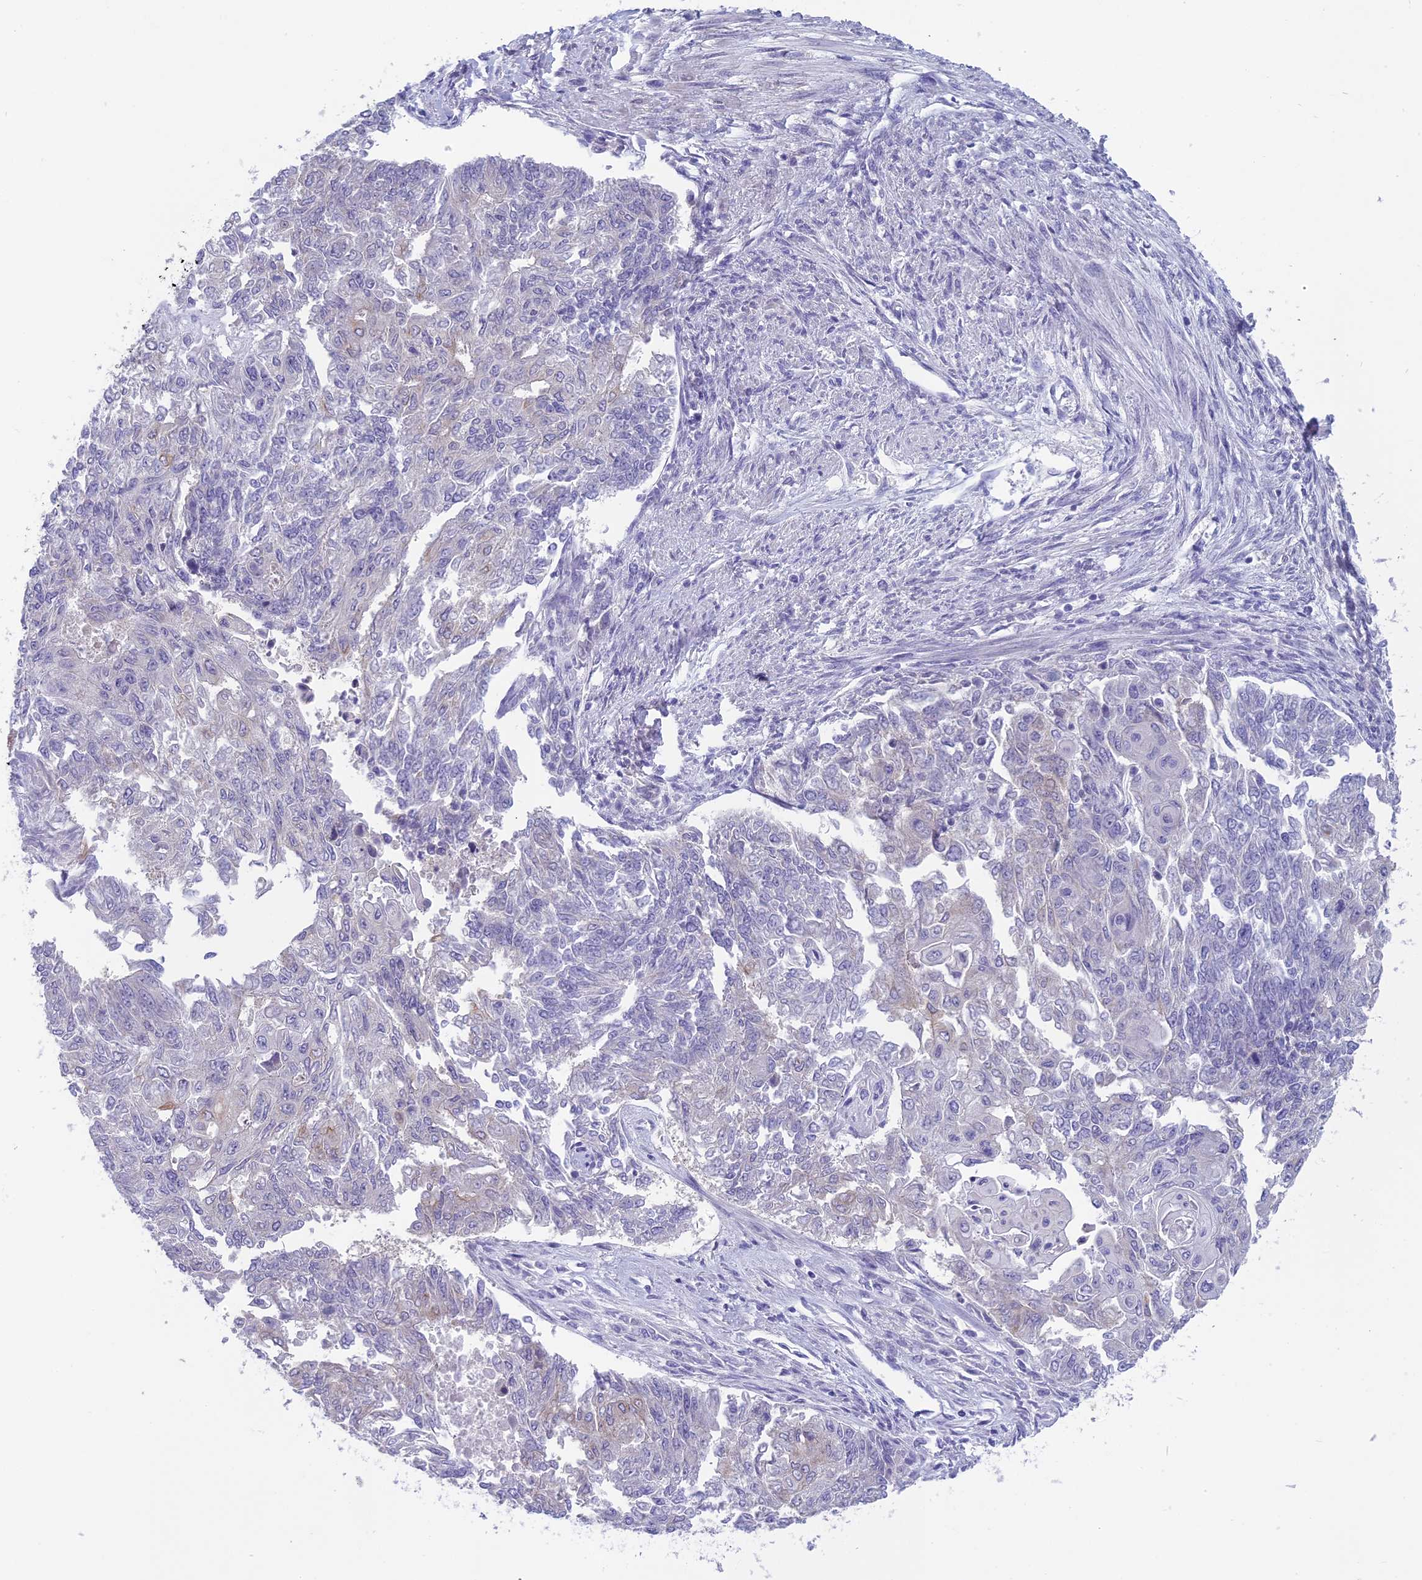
{"staining": {"intensity": "negative", "quantity": "none", "location": "none"}, "tissue": "endometrial cancer", "cell_type": "Tumor cells", "image_type": "cancer", "snomed": [{"axis": "morphology", "description": "Adenocarcinoma, NOS"}, {"axis": "topography", "description": "Endometrium"}], "caption": "An IHC image of endometrial cancer (adenocarcinoma) is shown. There is no staining in tumor cells of endometrial cancer (adenocarcinoma).", "gene": "ARHGEF37", "patient": {"sex": "female", "age": 32}}